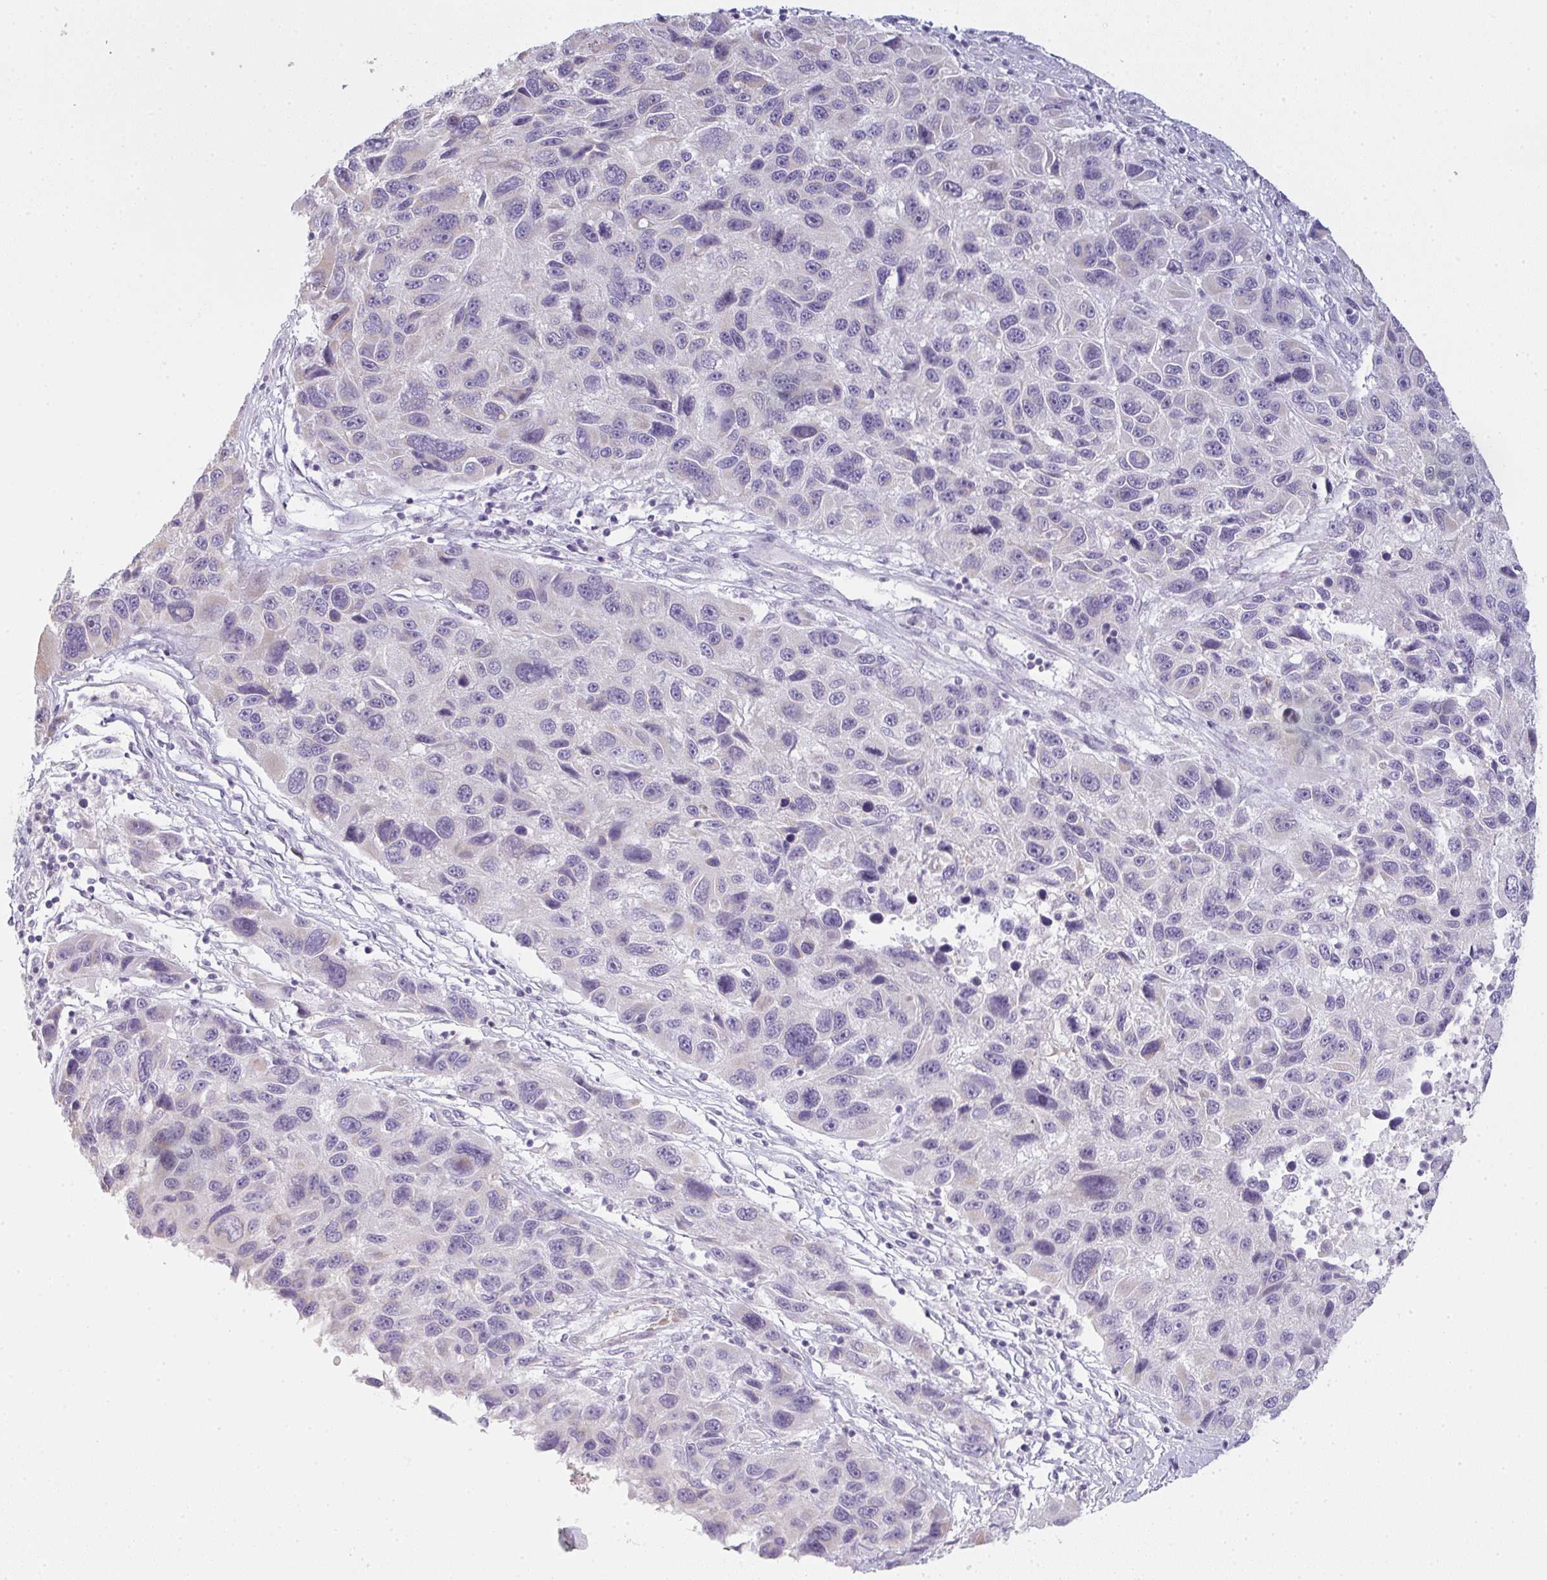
{"staining": {"intensity": "negative", "quantity": "none", "location": "none"}, "tissue": "melanoma", "cell_type": "Tumor cells", "image_type": "cancer", "snomed": [{"axis": "morphology", "description": "Malignant melanoma, NOS"}, {"axis": "topography", "description": "Skin"}], "caption": "High magnification brightfield microscopy of melanoma stained with DAB (3,3'-diaminobenzidine) (brown) and counterstained with hematoxylin (blue): tumor cells show no significant positivity. (DAB (3,3'-diaminobenzidine) immunohistochemistry visualized using brightfield microscopy, high magnification).", "gene": "SIRPB2", "patient": {"sex": "male", "age": 53}}